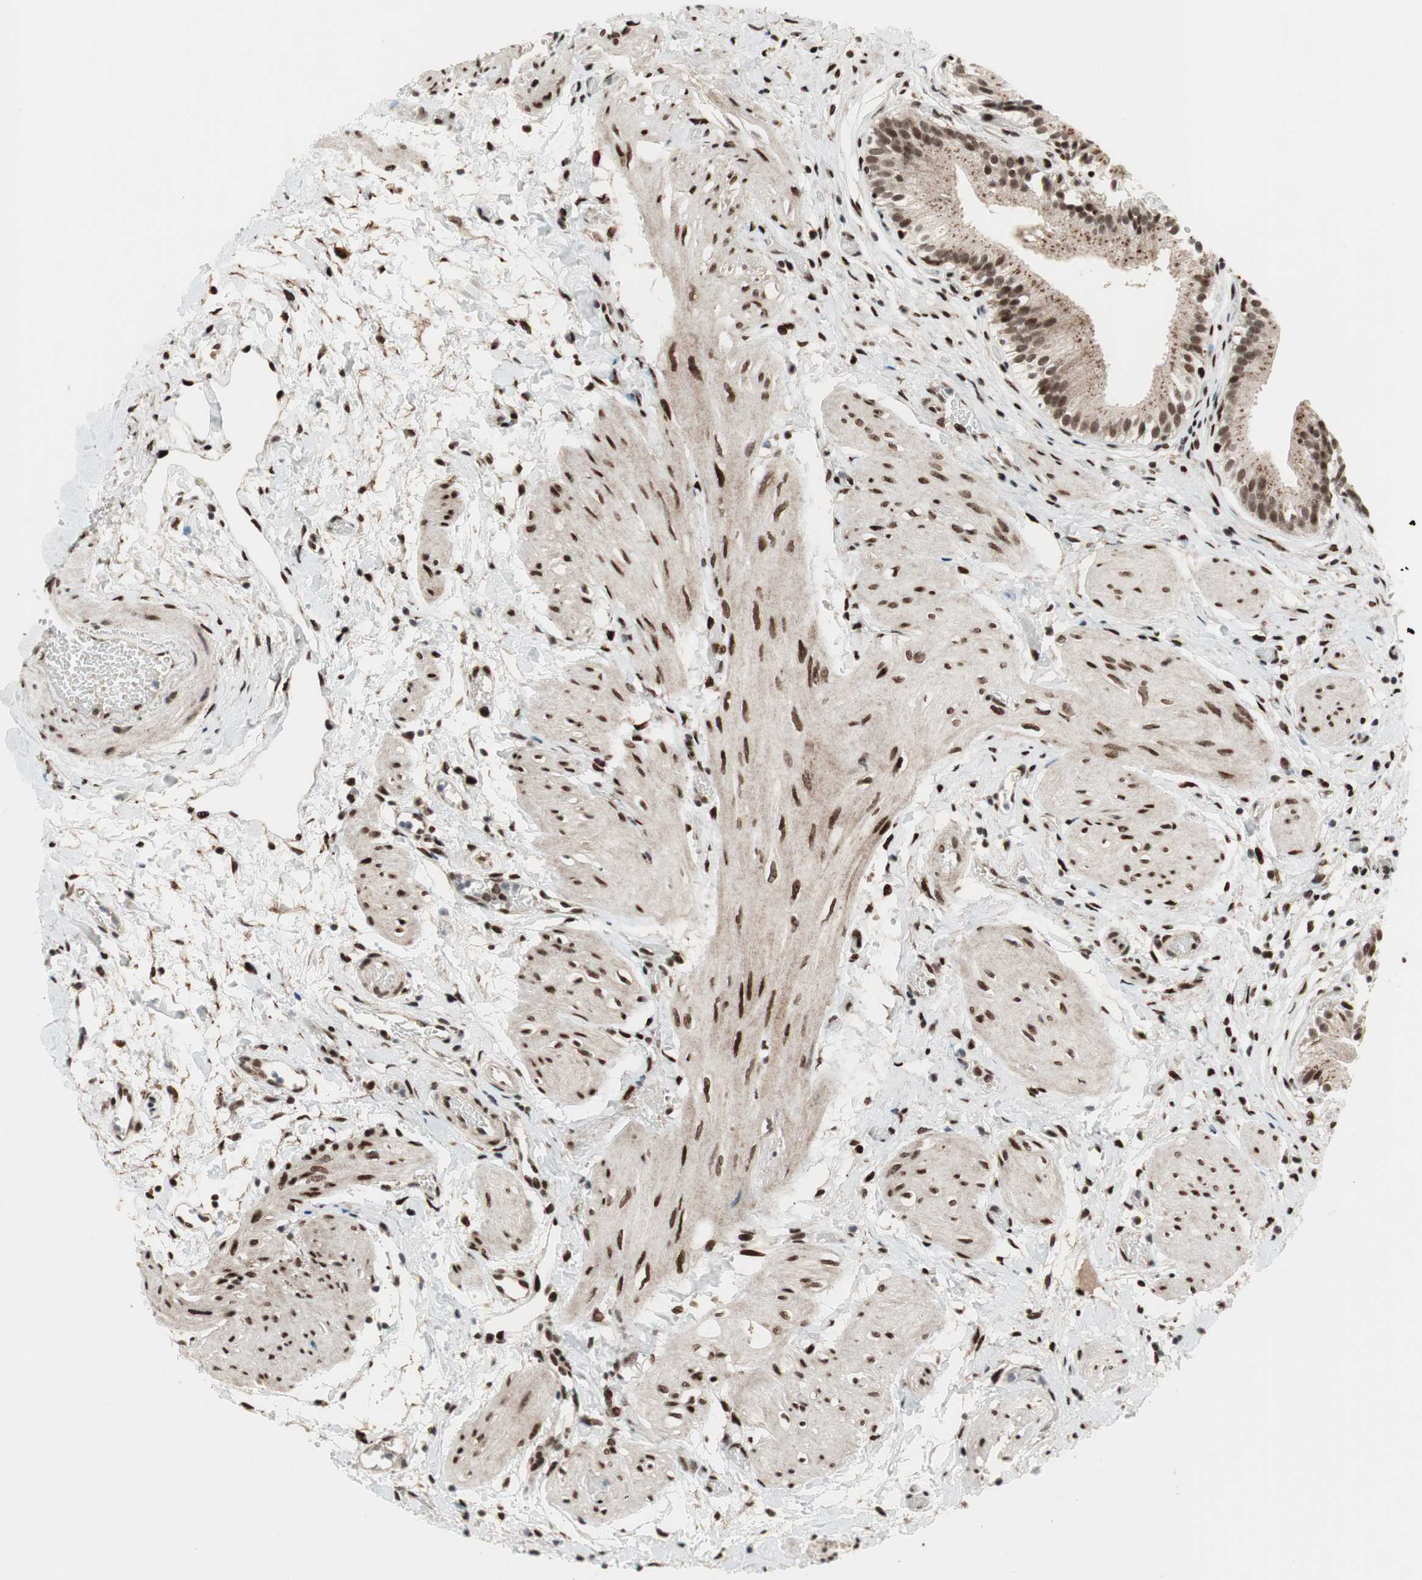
{"staining": {"intensity": "strong", "quantity": ">75%", "location": "nuclear"}, "tissue": "gallbladder", "cell_type": "Glandular cells", "image_type": "normal", "snomed": [{"axis": "morphology", "description": "Normal tissue, NOS"}, {"axis": "topography", "description": "Gallbladder"}], "caption": "The immunohistochemical stain shows strong nuclear staining in glandular cells of normal gallbladder.", "gene": "TCF12", "patient": {"sex": "male", "age": 65}}